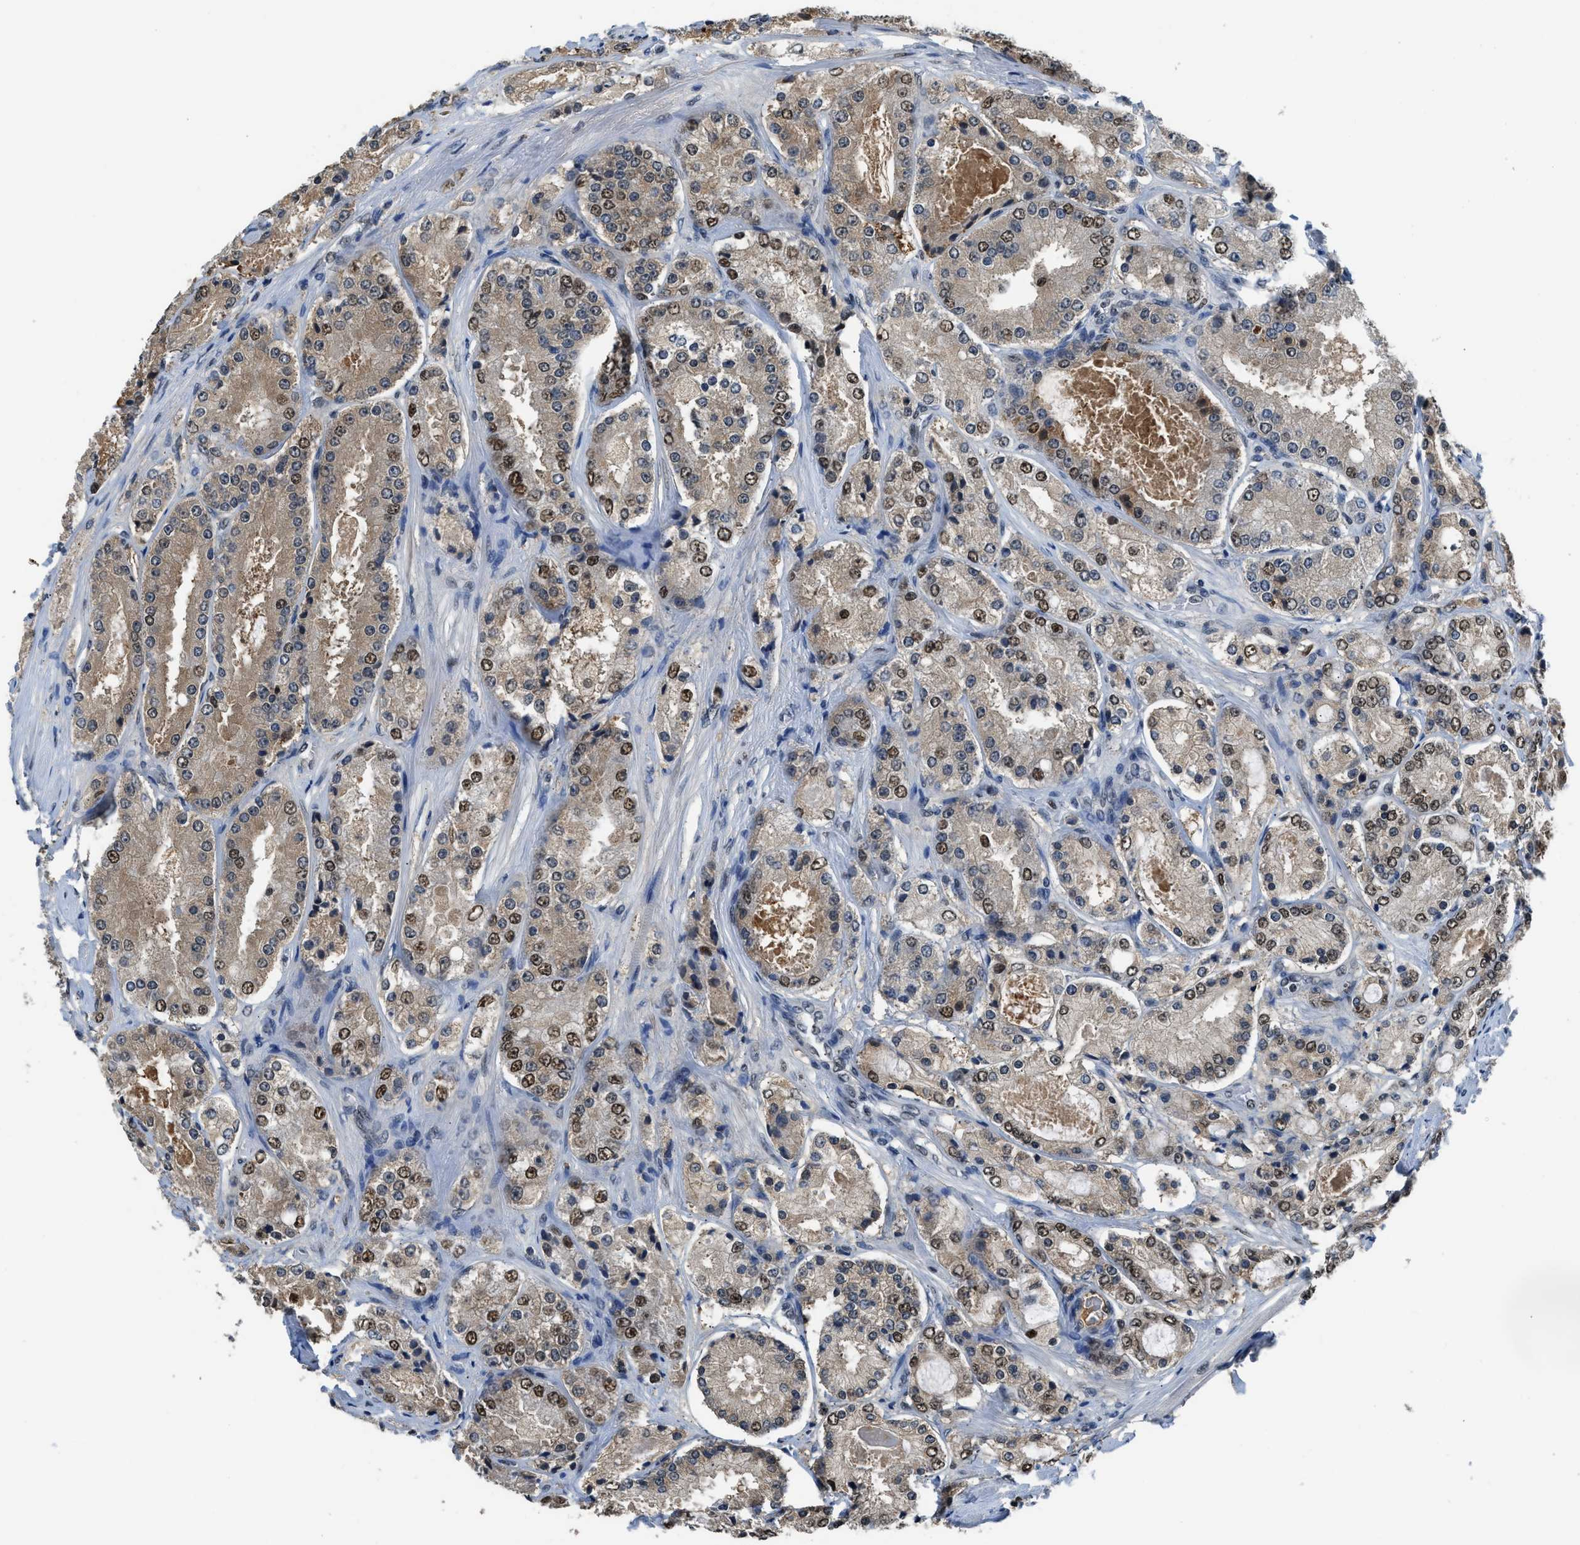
{"staining": {"intensity": "moderate", "quantity": ">75%", "location": "cytoplasmic/membranous,nuclear"}, "tissue": "prostate cancer", "cell_type": "Tumor cells", "image_type": "cancer", "snomed": [{"axis": "morphology", "description": "Adenocarcinoma, High grade"}, {"axis": "topography", "description": "Prostate"}], "caption": "Approximately >75% of tumor cells in prostate cancer show moderate cytoplasmic/membranous and nuclear protein staining as visualized by brown immunohistochemical staining.", "gene": "ALX1", "patient": {"sex": "male", "age": 63}}